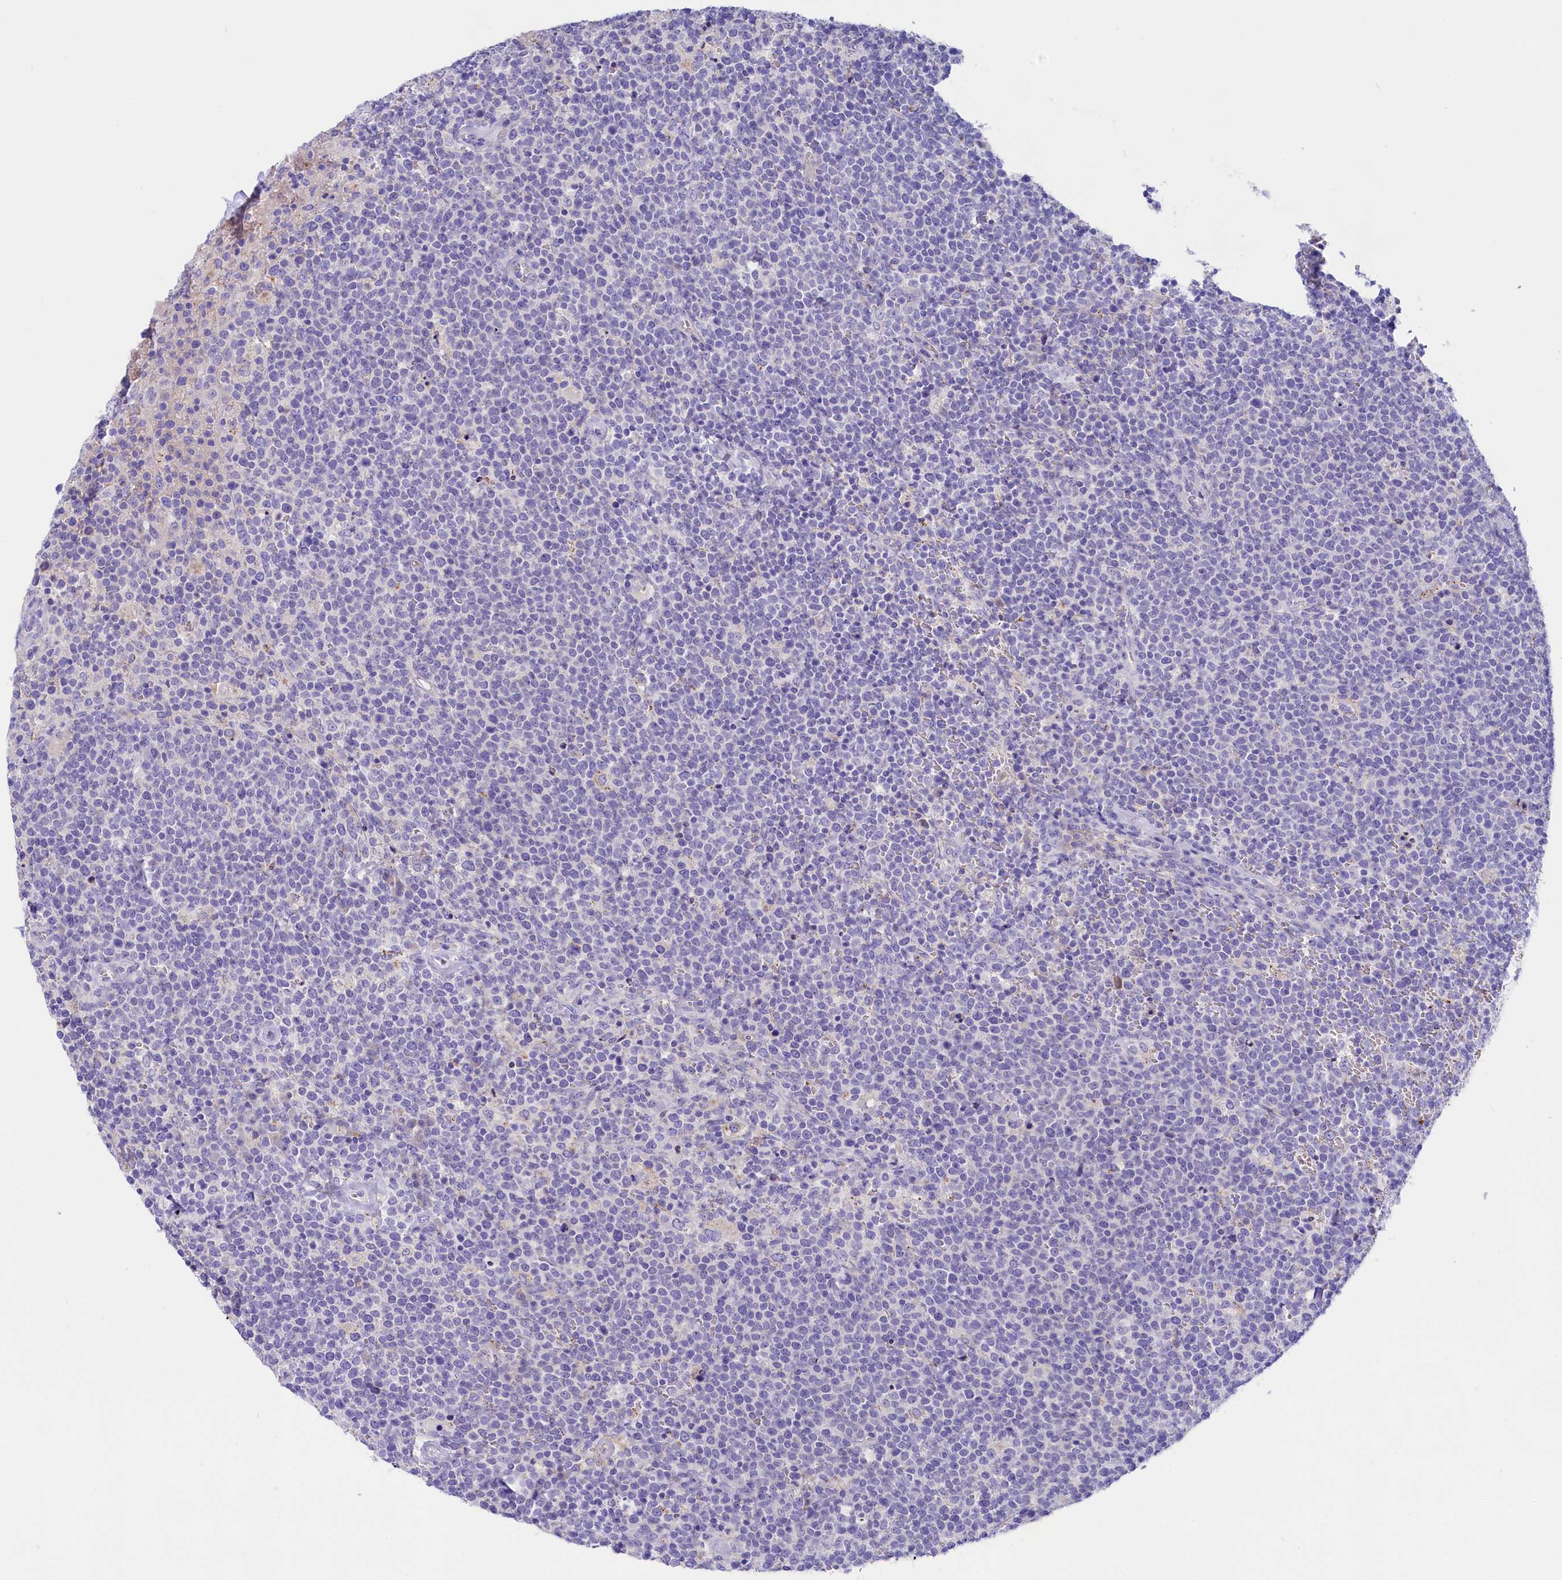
{"staining": {"intensity": "negative", "quantity": "none", "location": "none"}, "tissue": "lymphoma", "cell_type": "Tumor cells", "image_type": "cancer", "snomed": [{"axis": "morphology", "description": "Malignant lymphoma, non-Hodgkin's type, High grade"}, {"axis": "topography", "description": "Lymph node"}], "caption": "DAB immunohistochemical staining of malignant lymphoma, non-Hodgkin's type (high-grade) exhibits no significant expression in tumor cells. (Brightfield microscopy of DAB immunohistochemistry (IHC) at high magnification).", "gene": "SULT2A1", "patient": {"sex": "male", "age": 61}}